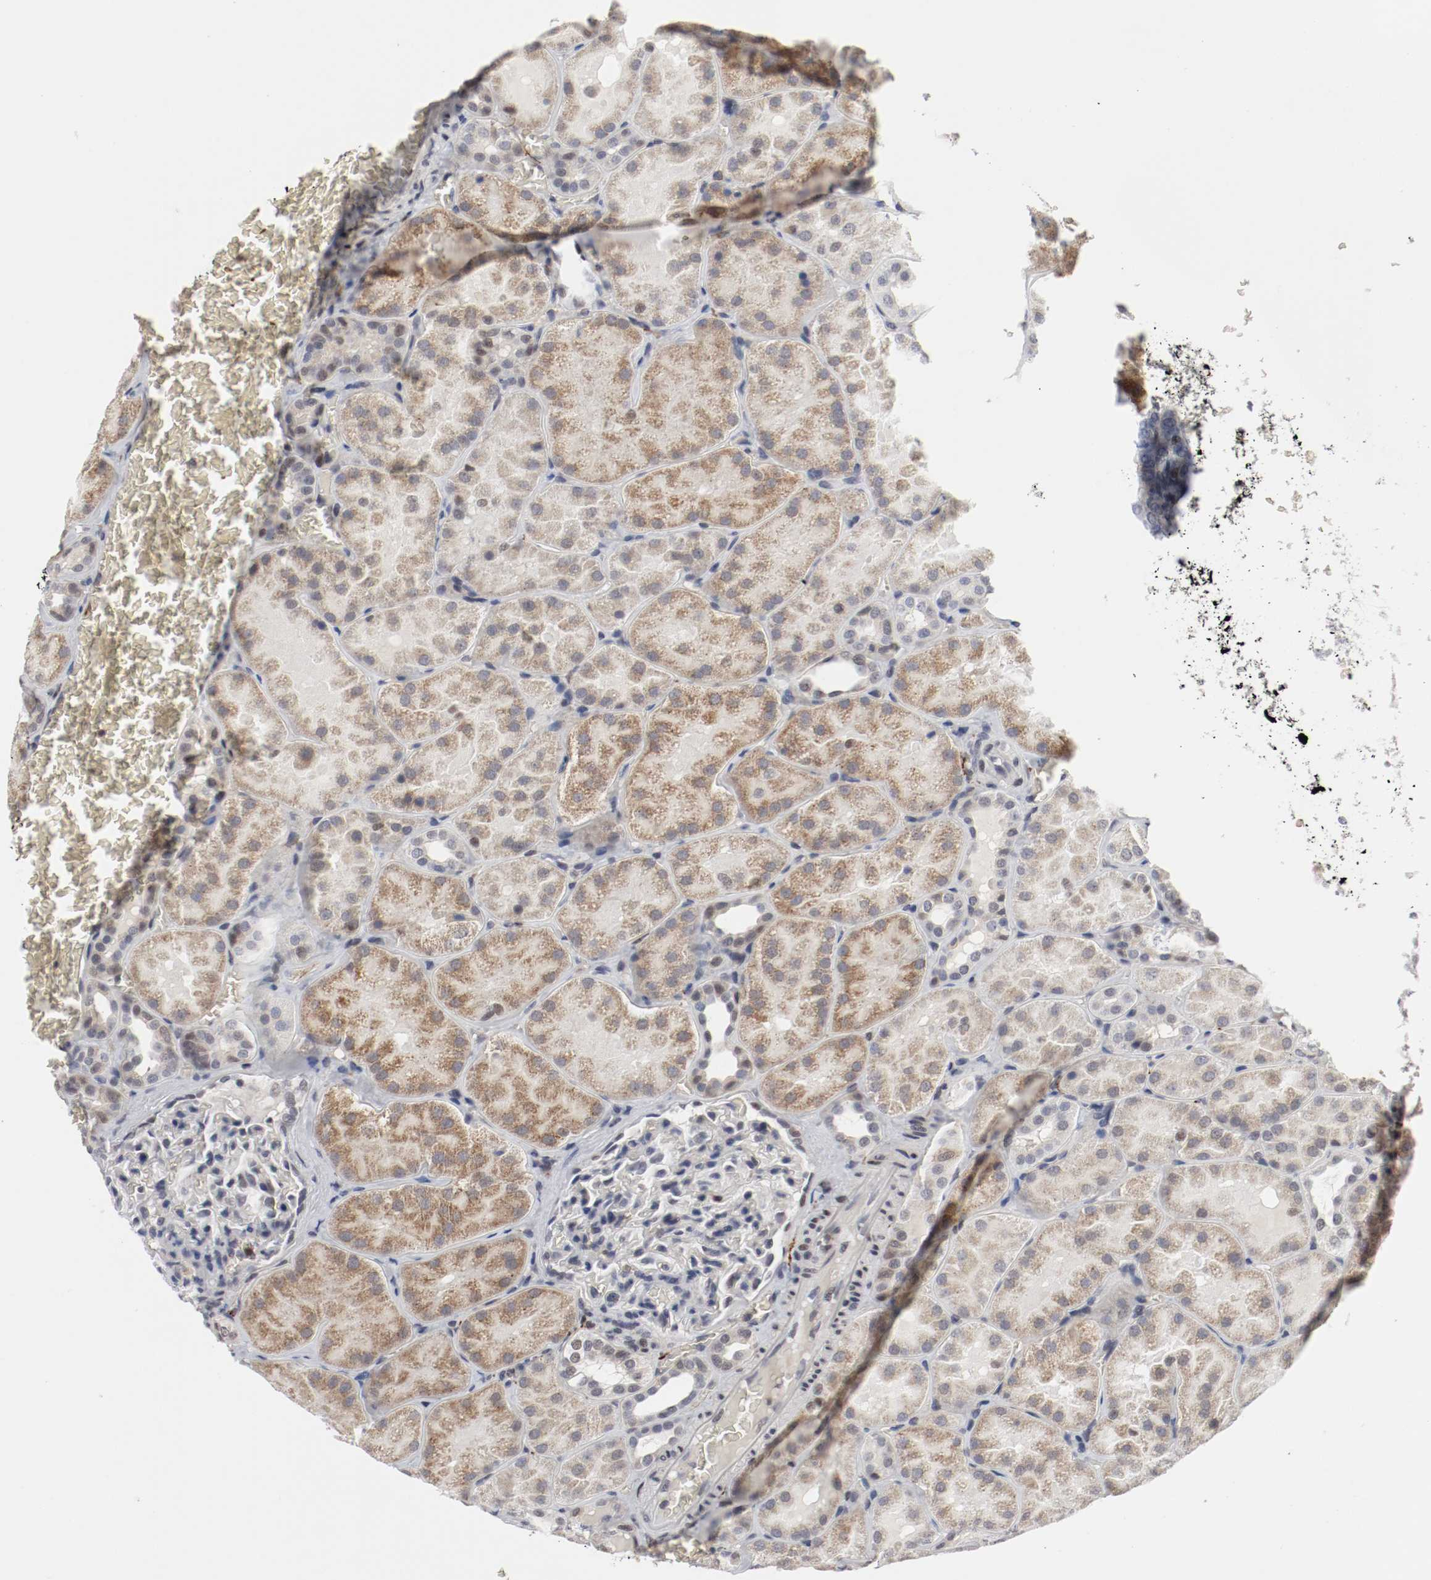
{"staining": {"intensity": "negative", "quantity": "none", "location": "none"}, "tissue": "kidney", "cell_type": "Cells in glomeruli", "image_type": "normal", "snomed": [{"axis": "morphology", "description": "Normal tissue, NOS"}, {"axis": "topography", "description": "Kidney"}], "caption": "This is an immunohistochemistry (IHC) histopathology image of unremarkable kidney. There is no expression in cells in glomeruli.", "gene": "JUND", "patient": {"sex": "male", "age": 28}}